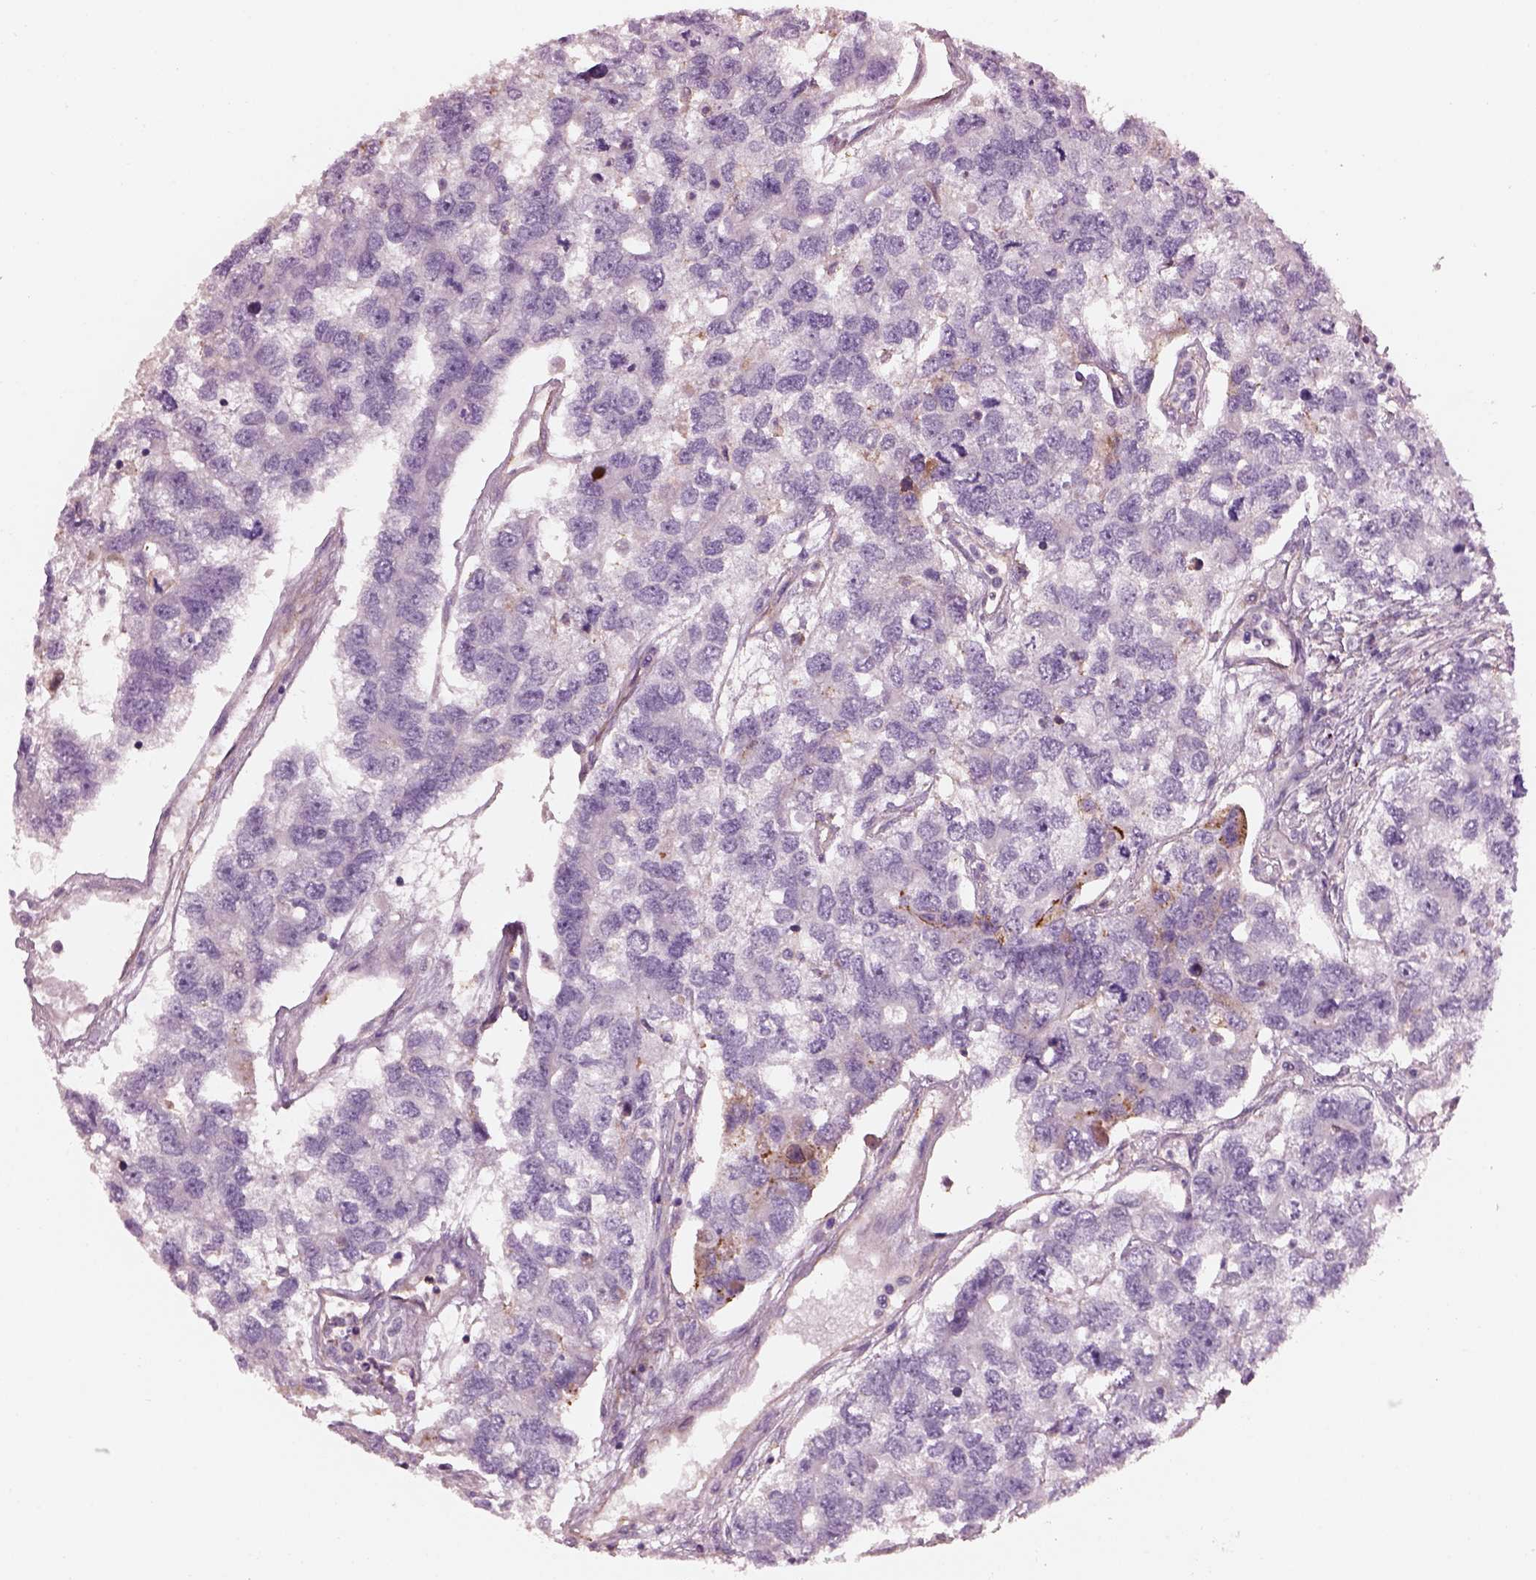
{"staining": {"intensity": "negative", "quantity": "none", "location": "none"}, "tissue": "testis cancer", "cell_type": "Tumor cells", "image_type": "cancer", "snomed": [{"axis": "morphology", "description": "Seminoma, NOS"}, {"axis": "topography", "description": "Testis"}], "caption": "Protein analysis of testis cancer (seminoma) displays no significant expression in tumor cells. (DAB immunohistochemistry visualized using brightfield microscopy, high magnification).", "gene": "SRI", "patient": {"sex": "male", "age": 52}}